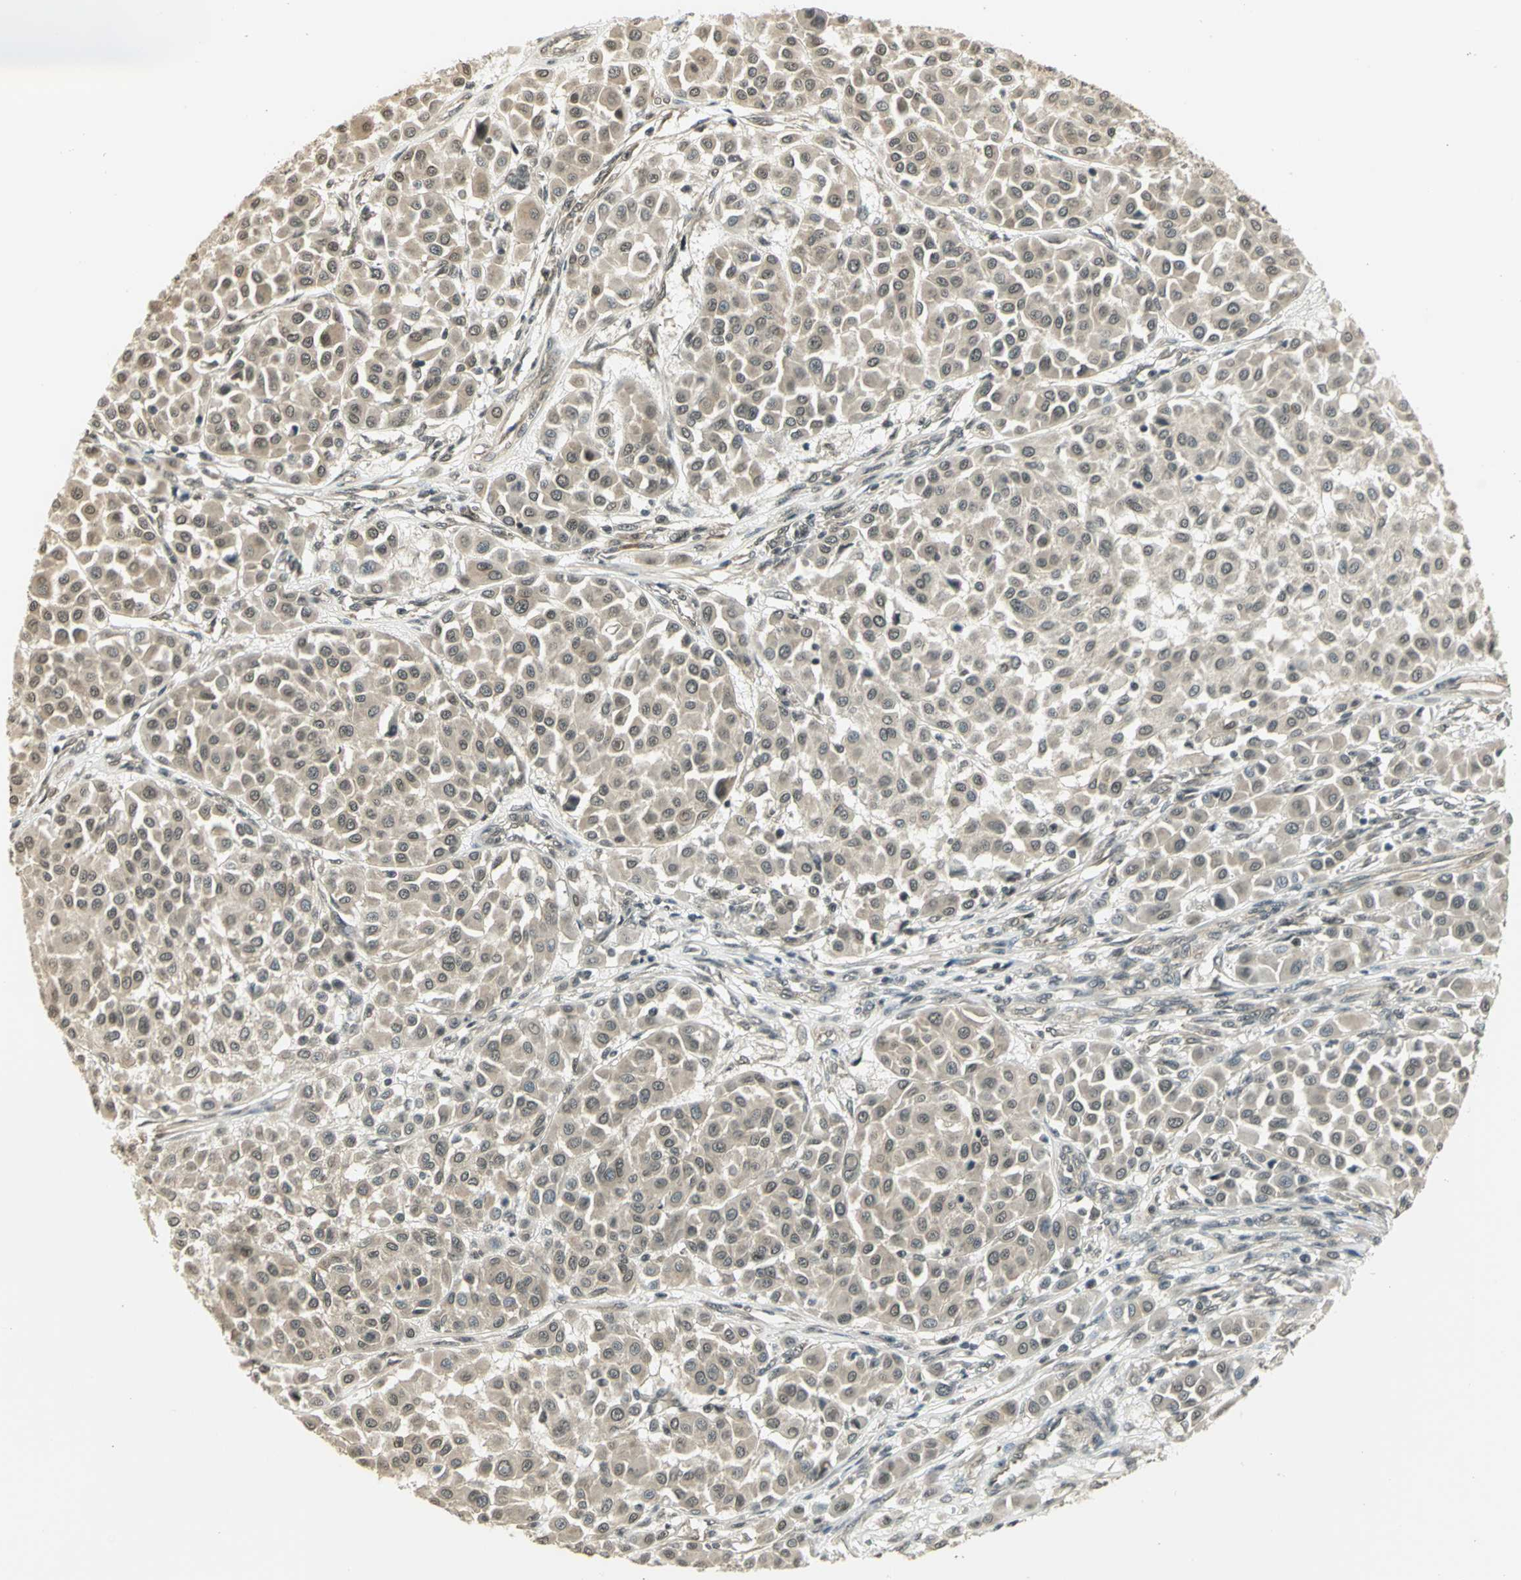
{"staining": {"intensity": "weak", "quantity": ">75%", "location": "cytoplasmic/membranous"}, "tissue": "melanoma", "cell_type": "Tumor cells", "image_type": "cancer", "snomed": [{"axis": "morphology", "description": "Malignant melanoma, Metastatic site"}, {"axis": "topography", "description": "Soft tissue"}], "caption": "Malignant melanoma (metastatic site) was stained to show a protein in brown. There is low levels of weak cytoplasmic/membranous staining in about >75% of tumor cells.", "gene": "CDC34", "patient": {"sex": "male", "age": 41}}